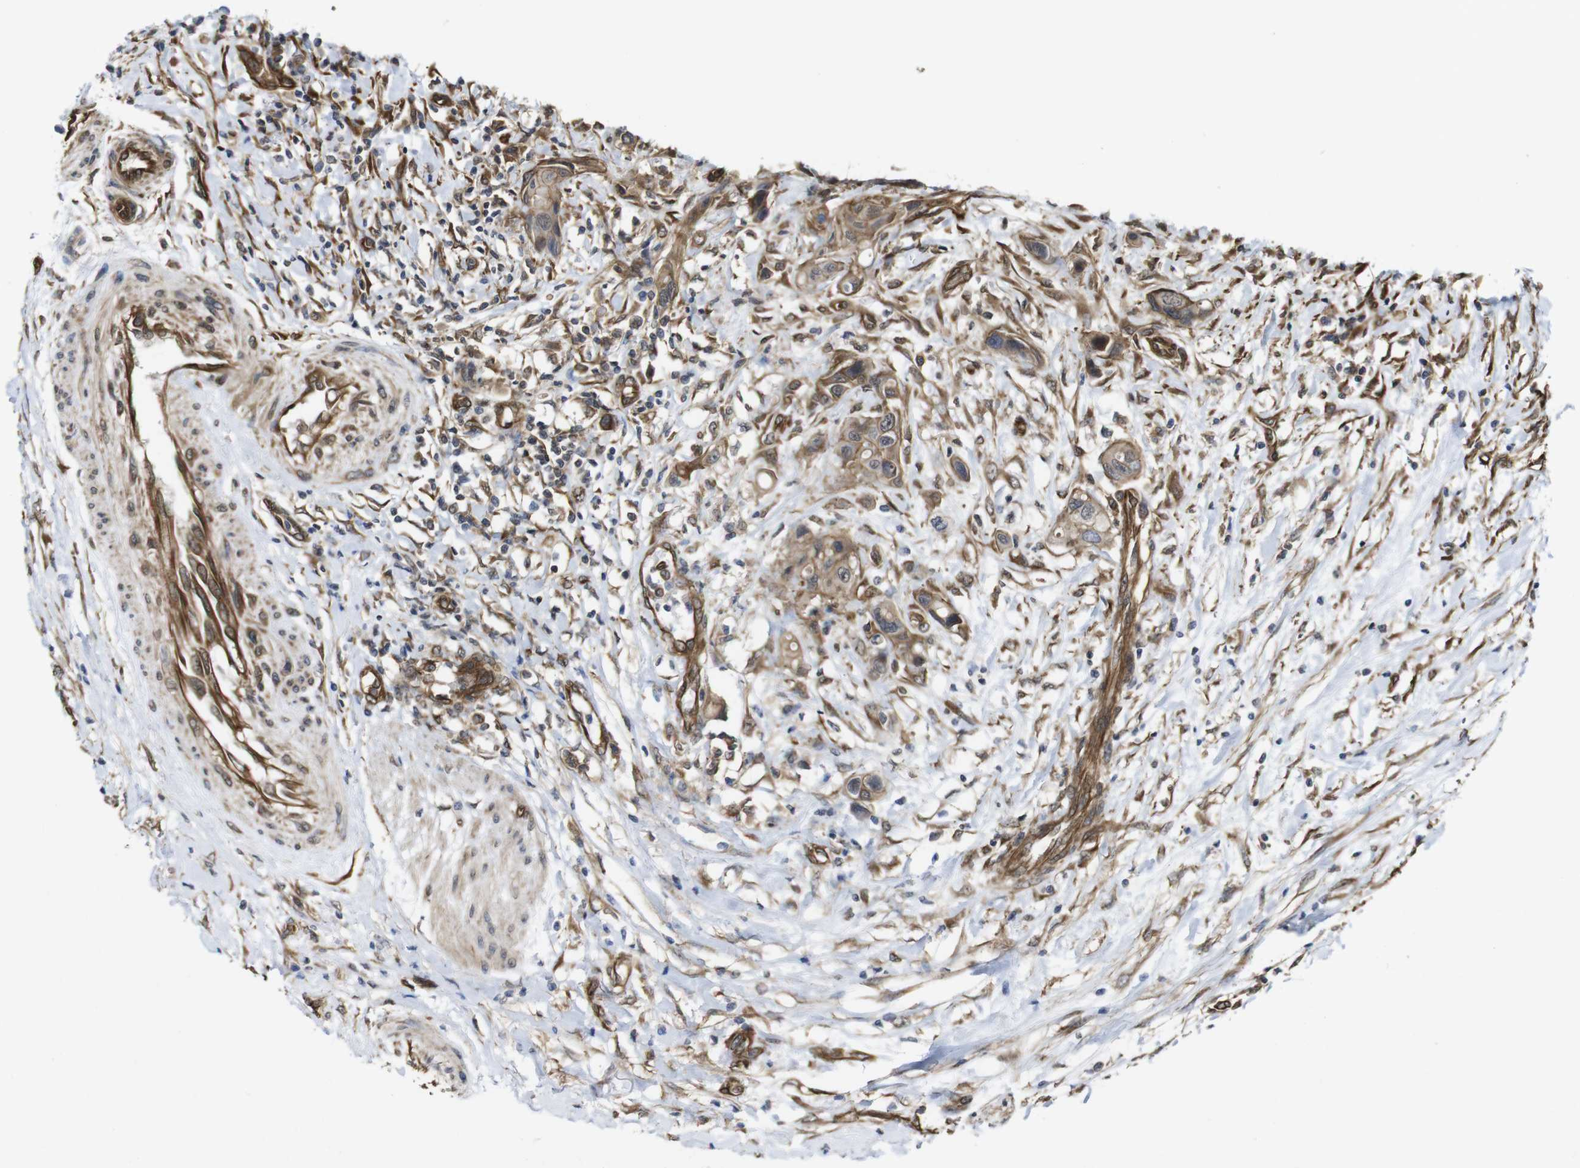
{"staining": {"intensity": "moderate", "quantity": ">75%", "location": "cytoplasmic/membranous"}, "tissue": "urothelial cancer", "cell_type": "Tumor cells", "image_type": "cancer", "snomed": [{"axis": "morphology", "description": "Urothelial carcinoma, High grade"}, {"axis": "topography", "description": "Urinary bladder"}], "caption": "Protein analysis of urothelial carcinoma (high-grade) tissue displays moderate cytoplasmic/membranous expression in about >75% of tumor cells.", "gene": "ZDHHC5", "patient": {"sex": "female", "age": 56}}